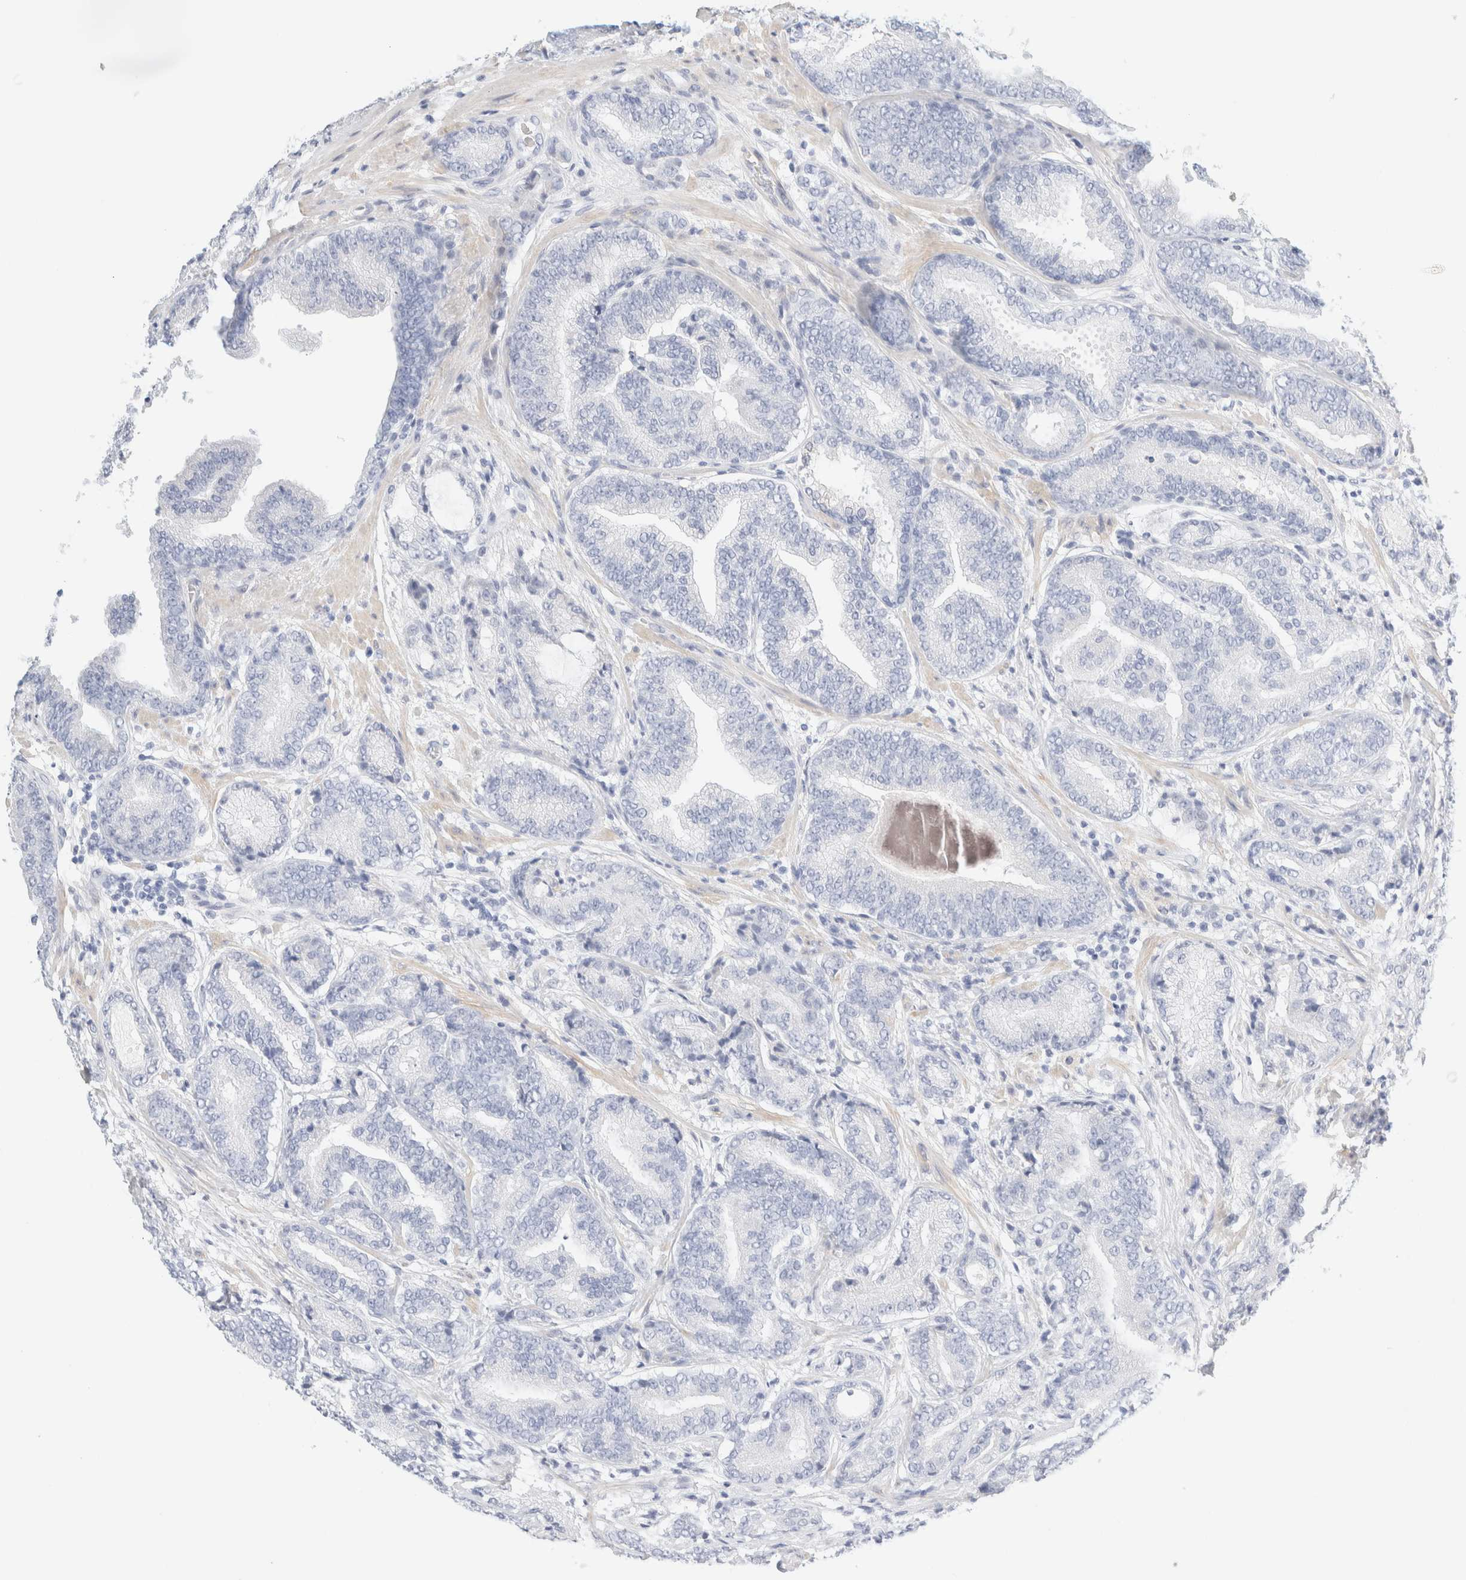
{"staining": {"intensity": "negative", "quantity": "none", "location": "none"}, "tissue": "prostate cancer", "cell_type": "Tumor cells", "image_type": "cancer", "snomed": [{"axis": "morphology", "description": "Adenocarcinoma, High grade"}, {"axis": "topography", "description": "Prostate"}], "caption": "Tumor cells show no significant protein positivity in high-grade adenocarcinoma (prostate).", "gene": "DPYS", "patient": {"sex": "male", "age": 55}}